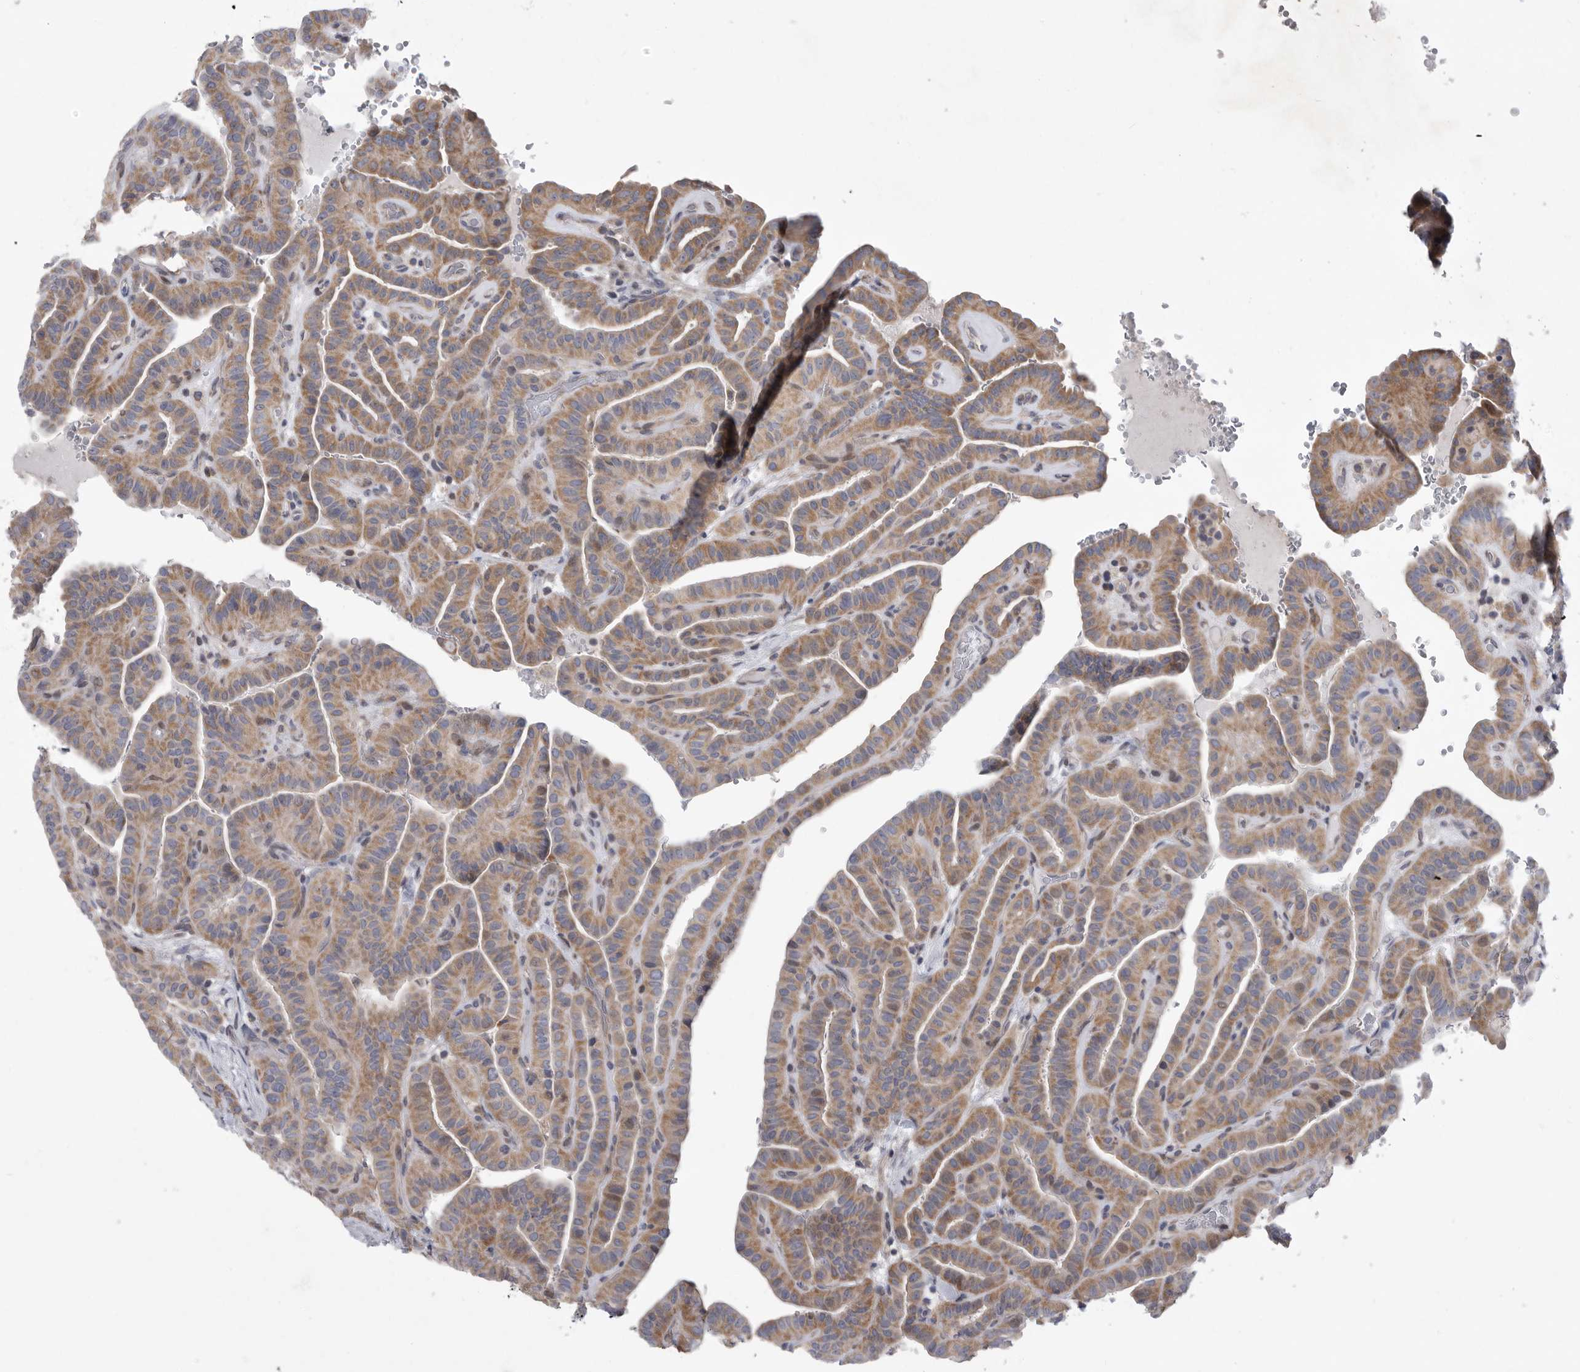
{"staining": {"intensity": "moderate", "quantity": ">75%", "location": "cytoplasmic/membranous"}, "tissue": "thyroid cancer", "cell_type": "Tumor cells", "image_type": "cancer", "snomed": [{"axis": "morphology", "description": "Papillary adenocarcinoma, NOS"}, {"axis": "topography", "description": "Thyroid gland"}], "caption": "There is medium levels of moderate cytoplasmic/membranous positivity in tumor cells of thyroid papillary adenocarcinoma, as demonstrated by immunohistochemical staining (brown color).", "gene": "MPZL1", "patient": {"sex": "male", "age": 77}}